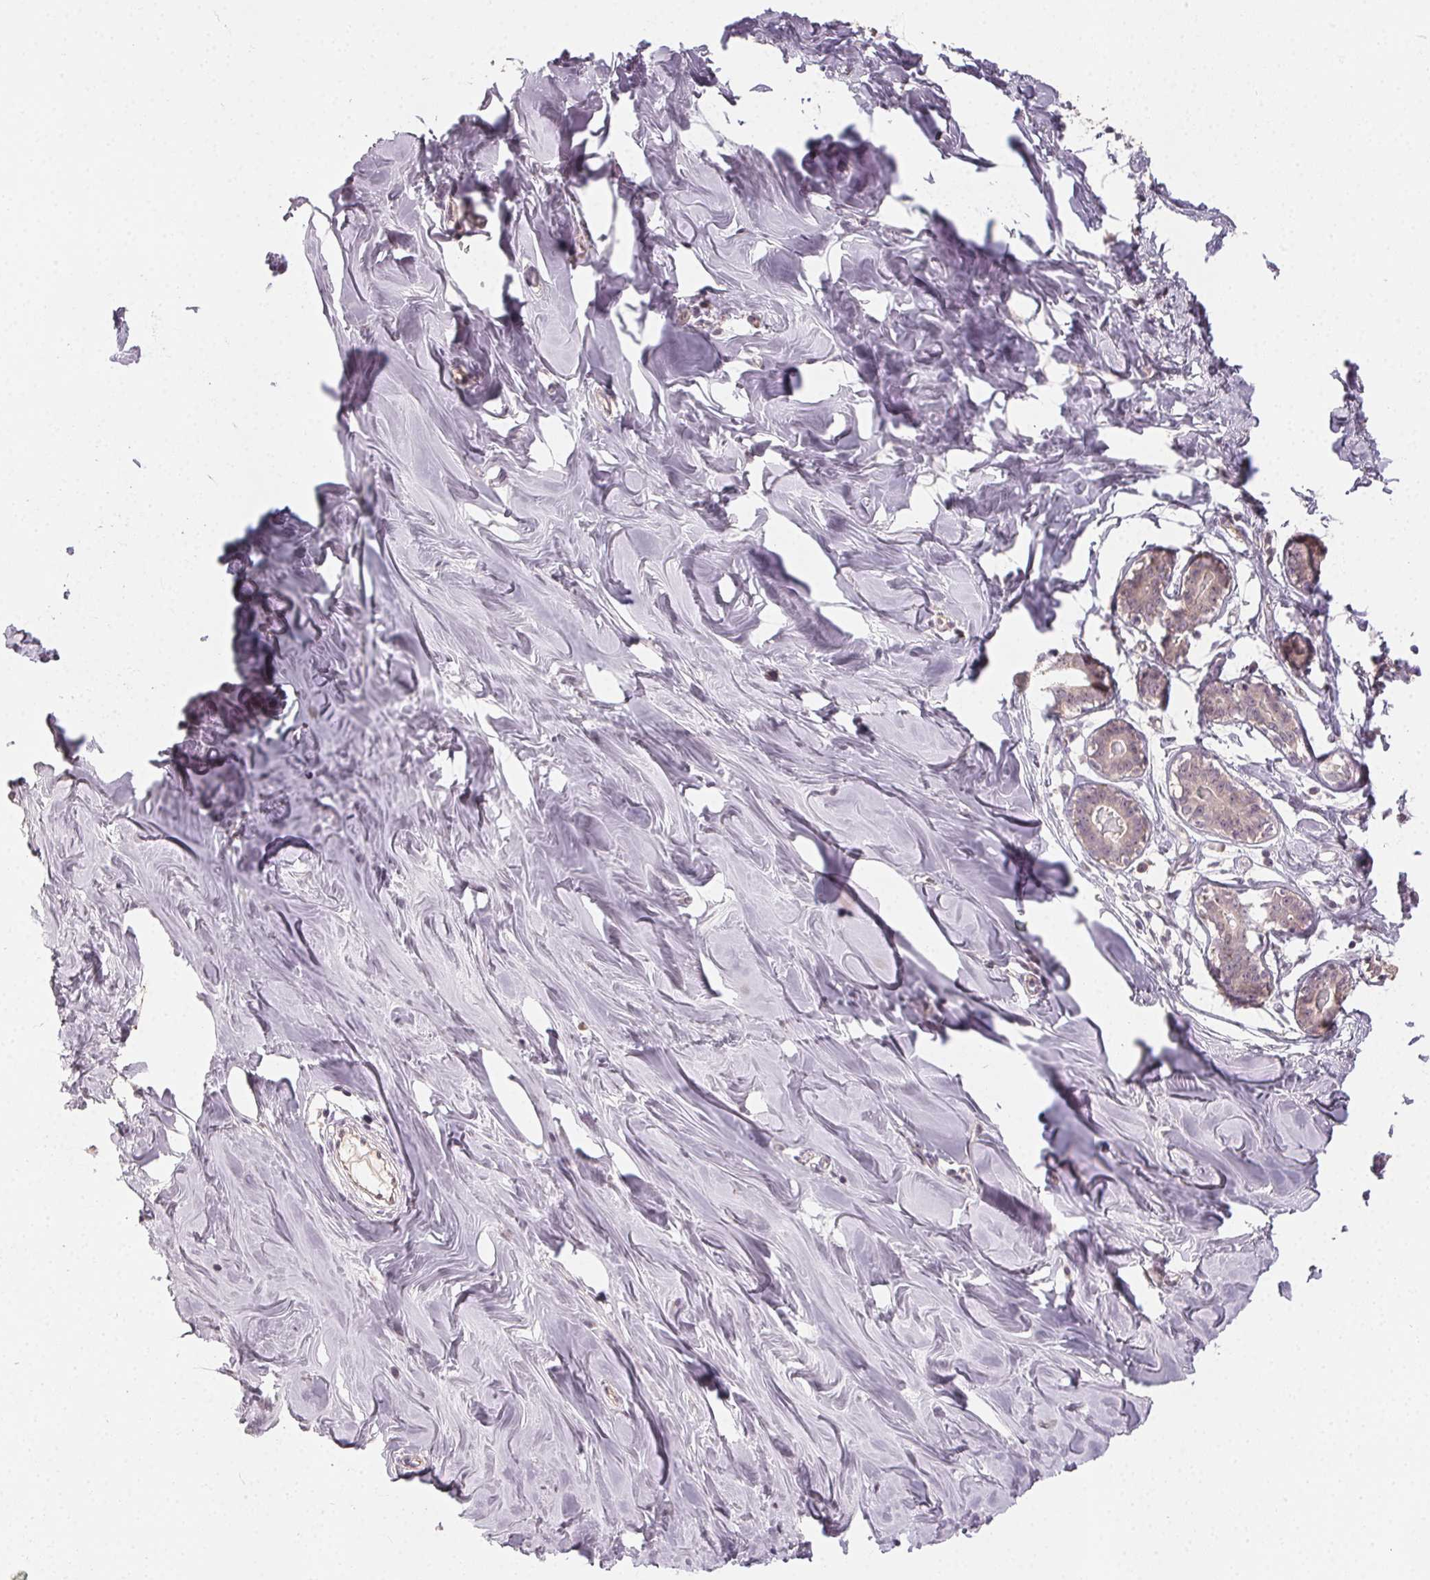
{"staining": {"intensity": "negative", "quantity": "none", "location": "none"}, "tissue": "breast", "cell_type": "Adipocytes", "image_type": "normal", "snomed": [{"axis": "morphology", "description": "Normal tissue, NOS"}, {"axis": "topography", "description": "Breast"}], "caption": "Human breast stained for a protein using immunohistochemistry (IHC) reveals no positivity in adipocytes.", "gene": "NCOA4", "patient": {"sex": "female", "age": 27}}